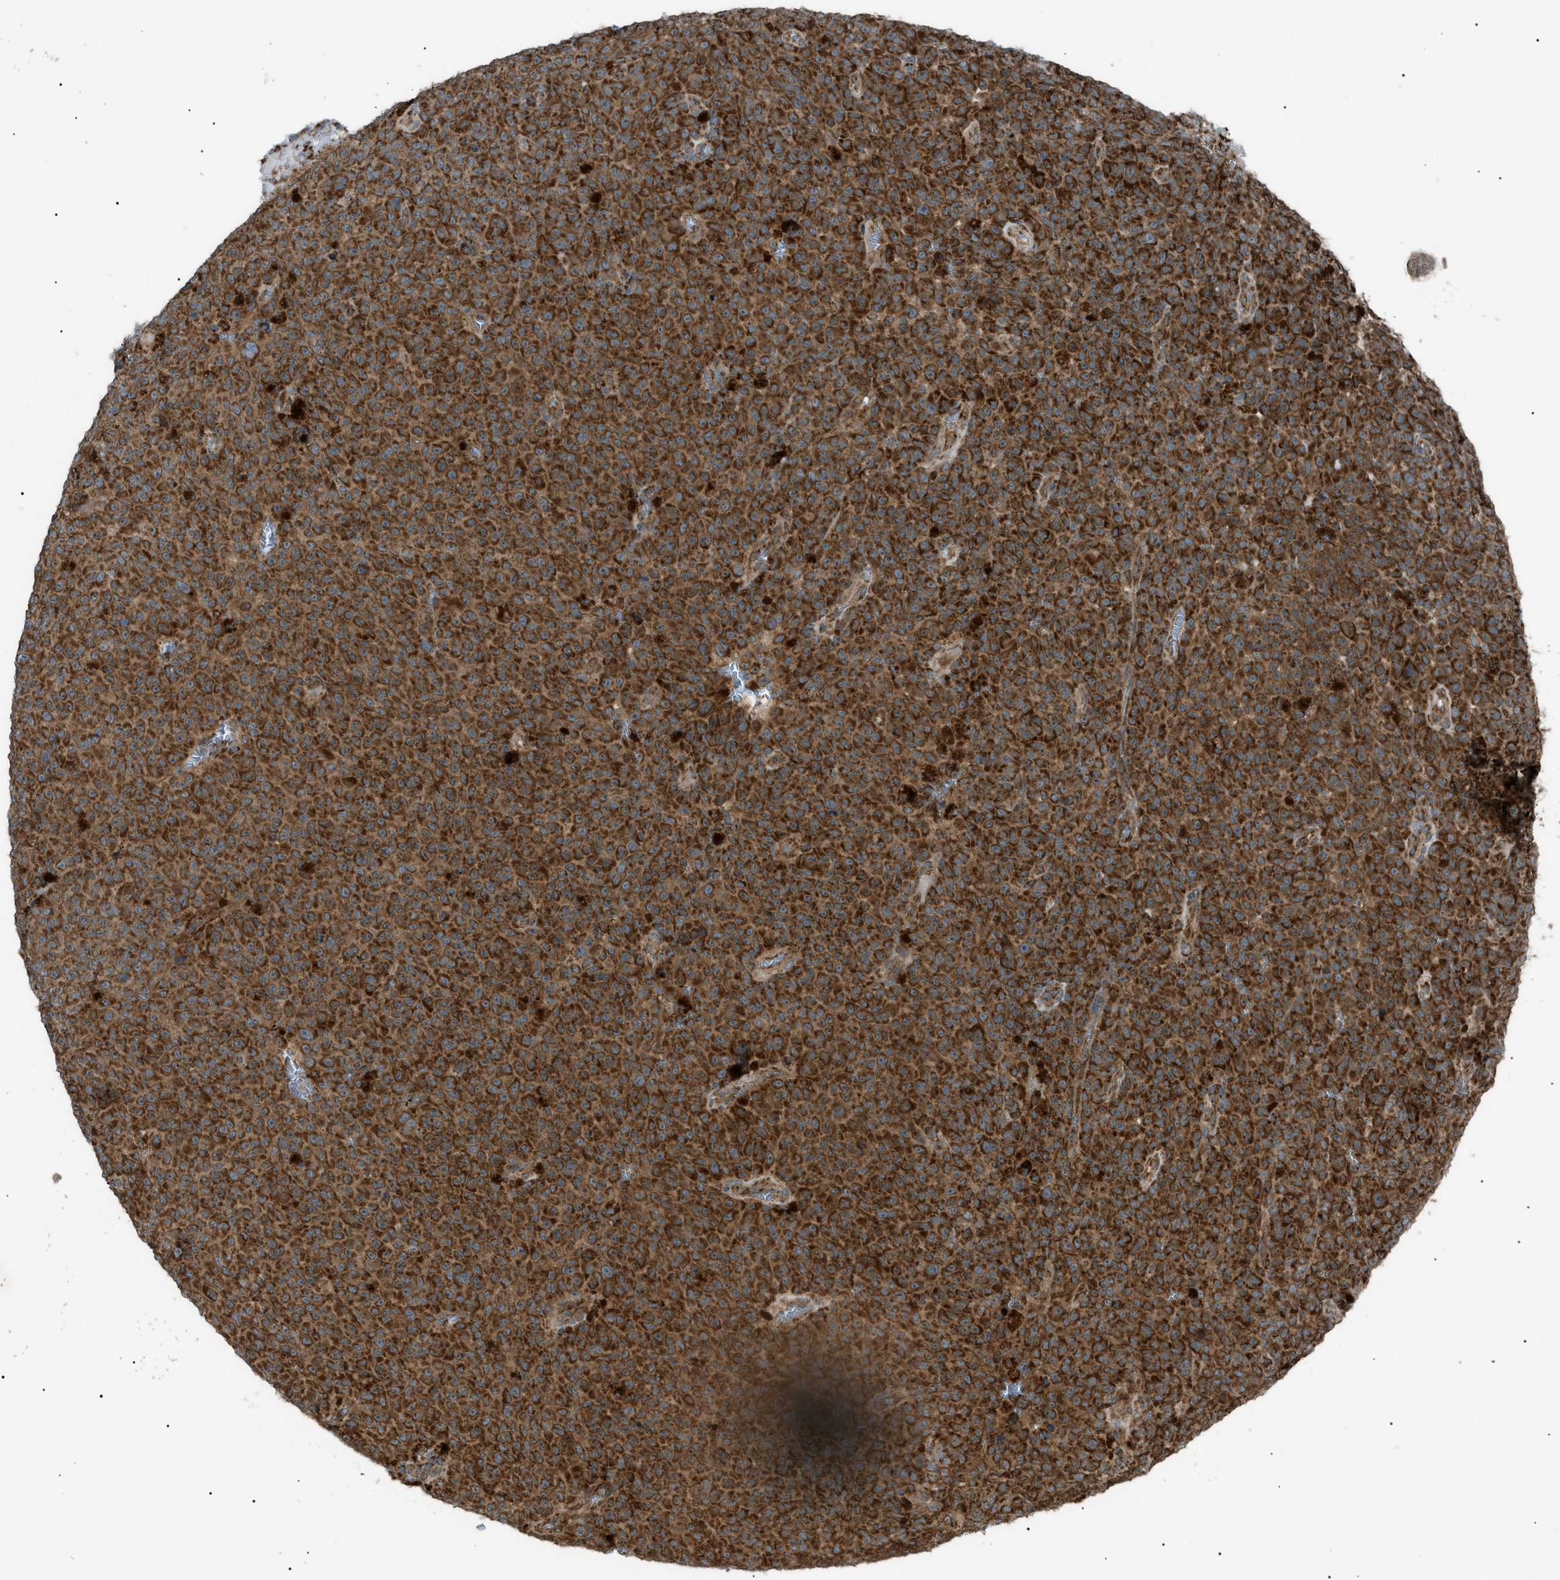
{"staining": {"intensity": "strong", "quantity": ">75%", "location": "cytoplasmic/membranous"}, "tissue": "melanoma", "cell_type": "Tumor cells", "image_type": "cancer", "snomed": [{"axis": "morphology", "description": "Malignant melanoma, NOS"}, {"axis": "topography", "description": "Skin"}], "caption": "IHC staining of melanoma, which shows high levels of strong cytoplasmic/membranous staining in approximately >75% of tumor cells indicating strong cytoplasmic/membranous protein staining. The staining was performed using DAB (3,3'-diaminobenzidine) (brown) for protein detection and nuclei were counterstained in hematoxylin (blue).", "gene": "C1GALT1C1", "patient": {"sex": "female", "age": 82}}